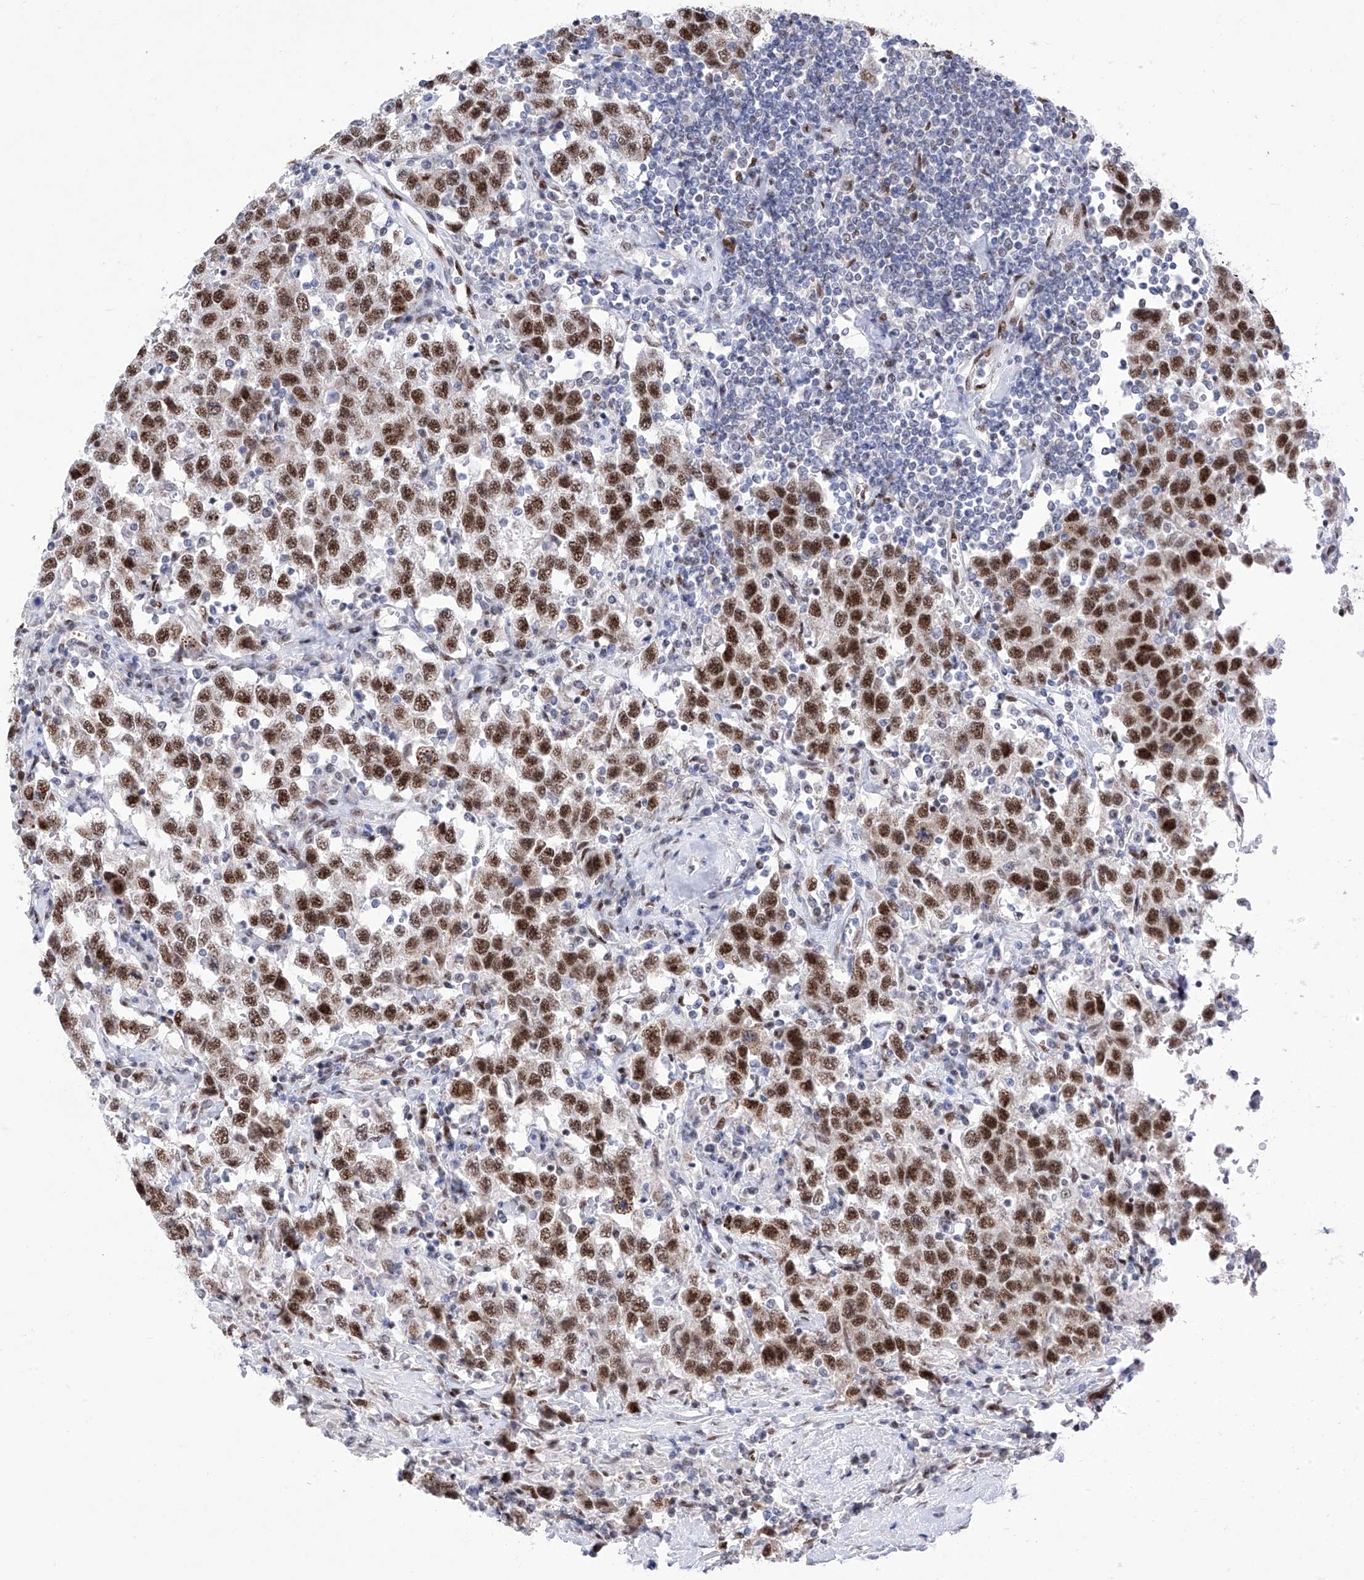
{"staining": {"intensity": "strong", "quantity": ">75%", "location": "nuclear"}, "tissue": "testis cancer", "cell_type": "Tumor cells", "image_type": "cancer", "snomed": [{"axis": "morphology", "description": "Seminoma, NOS"}, {"axis": "topography", "description": "Testis"}], "caption": "Tumor cells demonstrate high levels of strong nuclear expression in about >75% of cells in human testis seminoma.", "gene": "ATN1", "patient": {"sex": "male", "age": 41}}